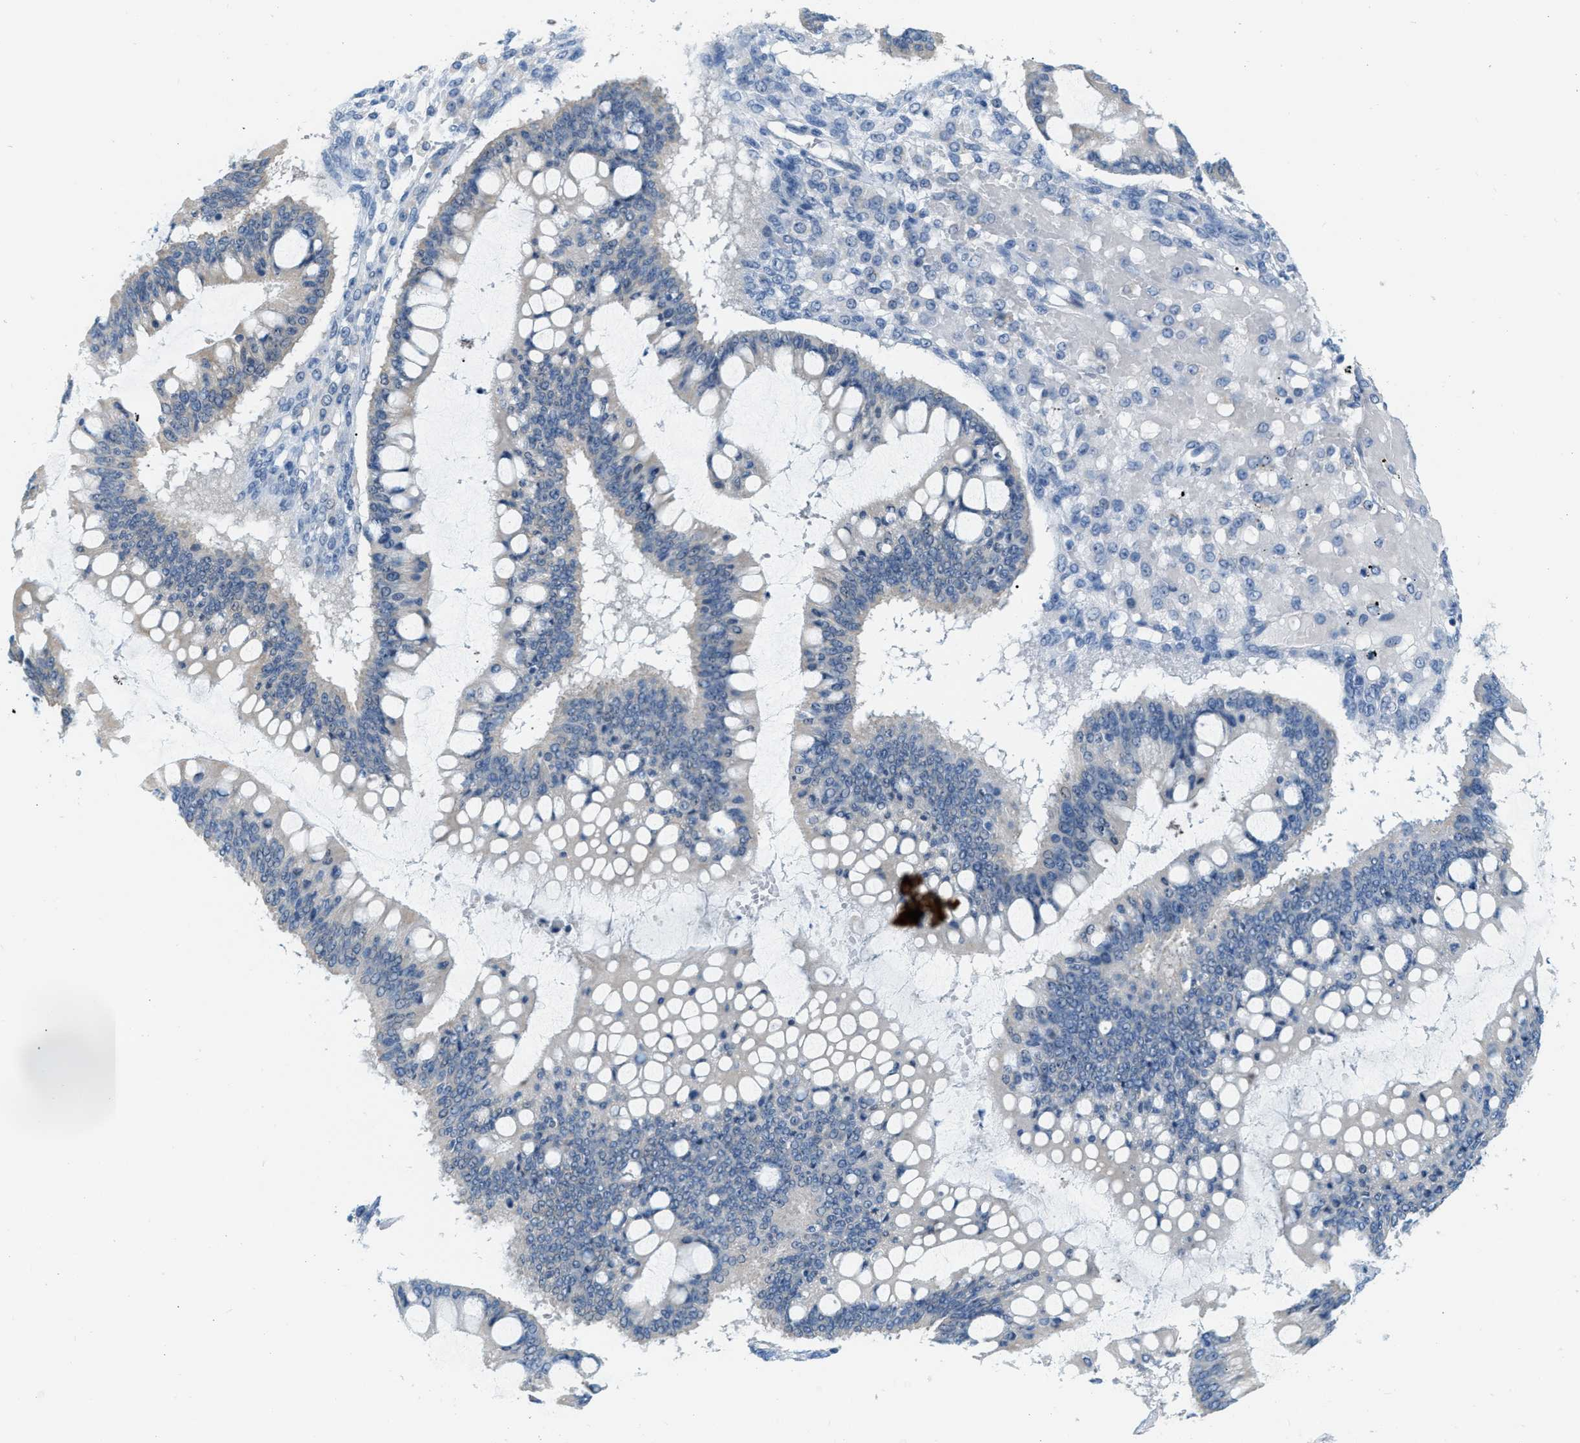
{"staining": {"intensity": "negative", "quantity": "none", "location": "none"}, "tissue": "ovarian cancer", "cell_type": "Tumor cells", "image_type": "cancer", "snomed": [{"axis": "morphology", "description": "Cystadenocarcinoma, mucinous, NOS"}, {"axis": "topography", "description": "Ovary"}], "caption": "IHC of ovarian mucinous cystadenocarcinoma displays no positivity in tumor cells.", "gene": "PHRF1", "patient": {"sex": "female", "age": 73}}